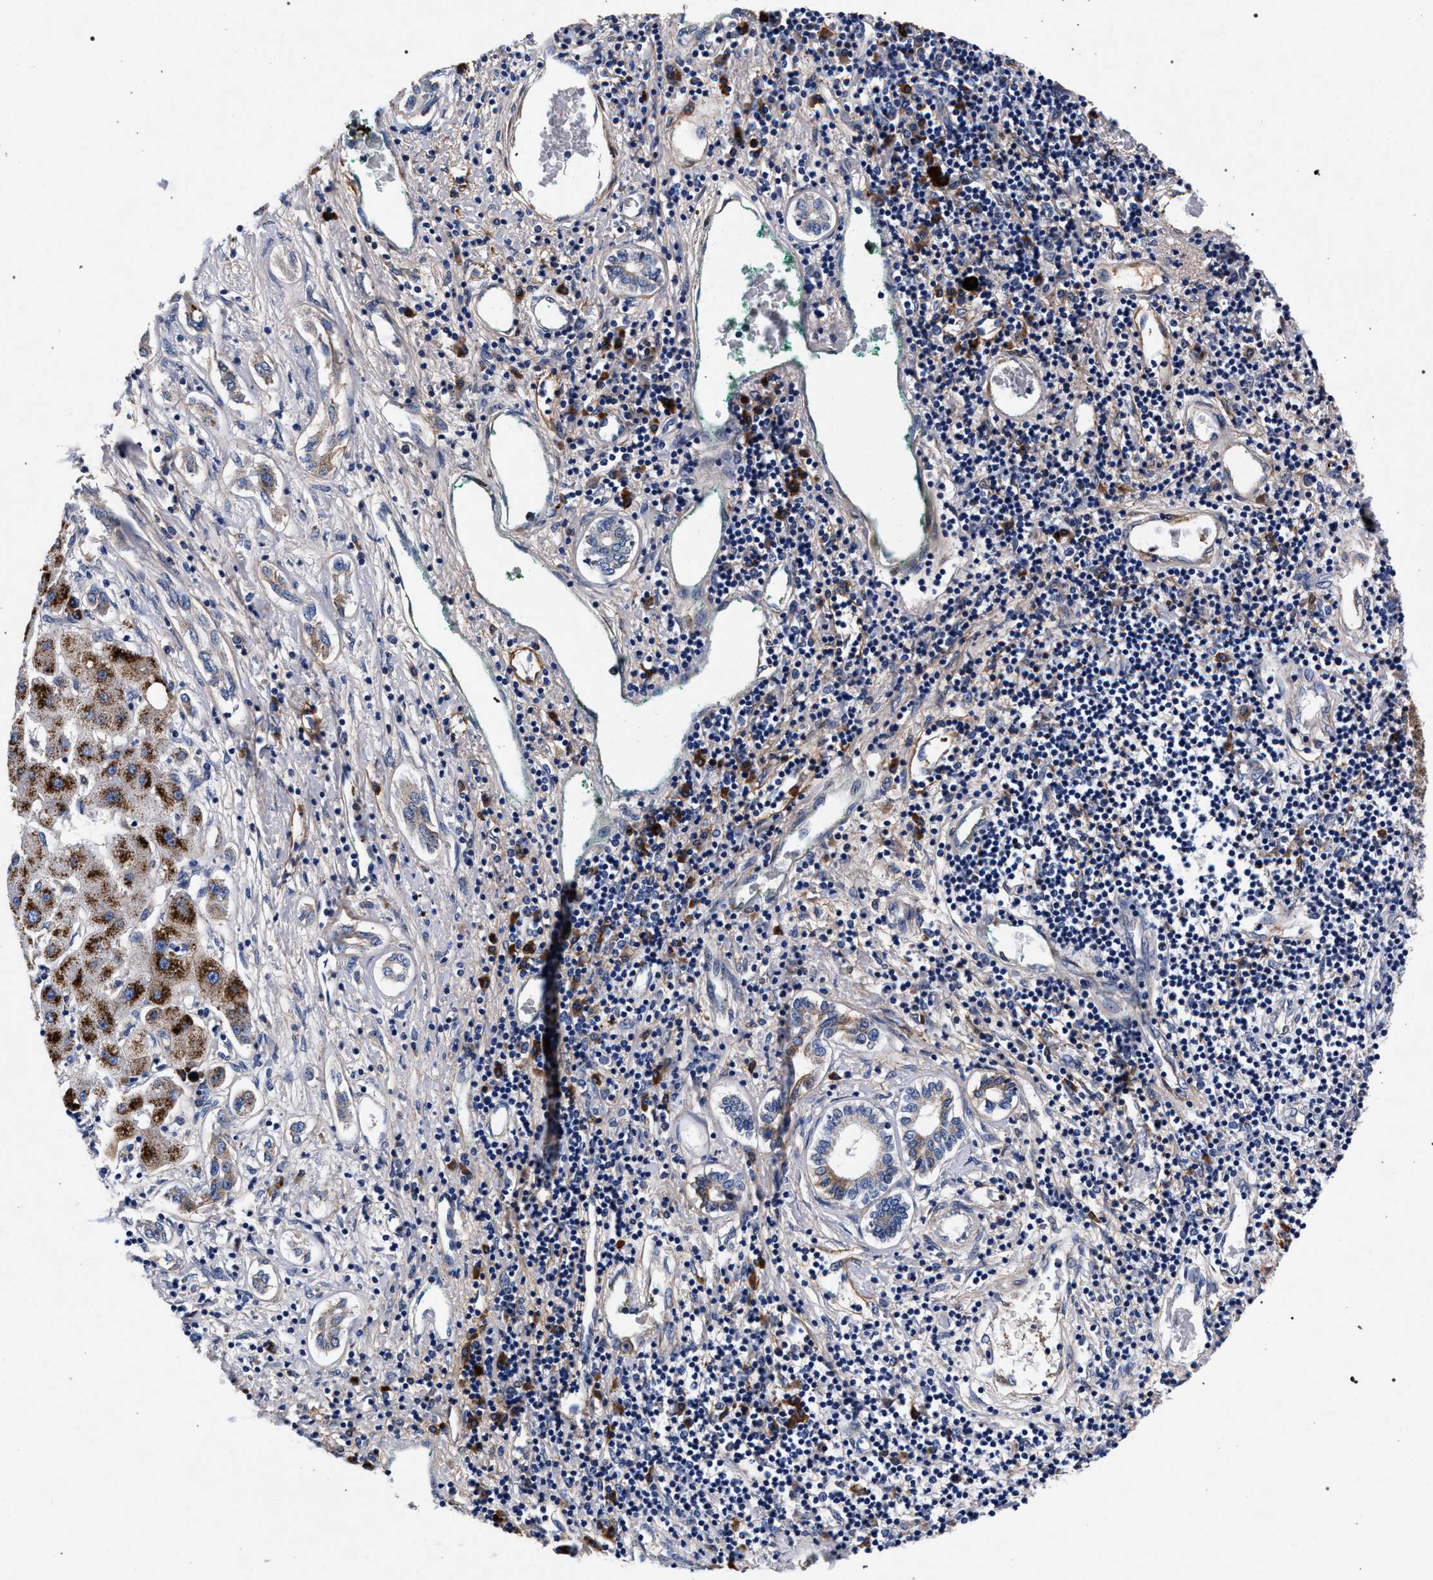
{"staining": {"intensity": "strong", "quantity": ">75%", "location": "cytoplasmic/membranous"}, "tissue": "liver cancer", "cell_type": "Tumor cells", "image_type": "cancer", "snomed": [{"axis": "morphology", "description": "Carcinoma, Hepatocellular, NOS"}, {"axis": "topography", "description": "Liver"}], "caption": "Liver cancer (hepatocellular carcinoma) was stained to show a protein in brown. There is high levels of strong cytoplasmic/membranous staining in about >75% of tumor cells.", "gene": "ACOX1", "patient": {"sex": "male", "age": 65}}